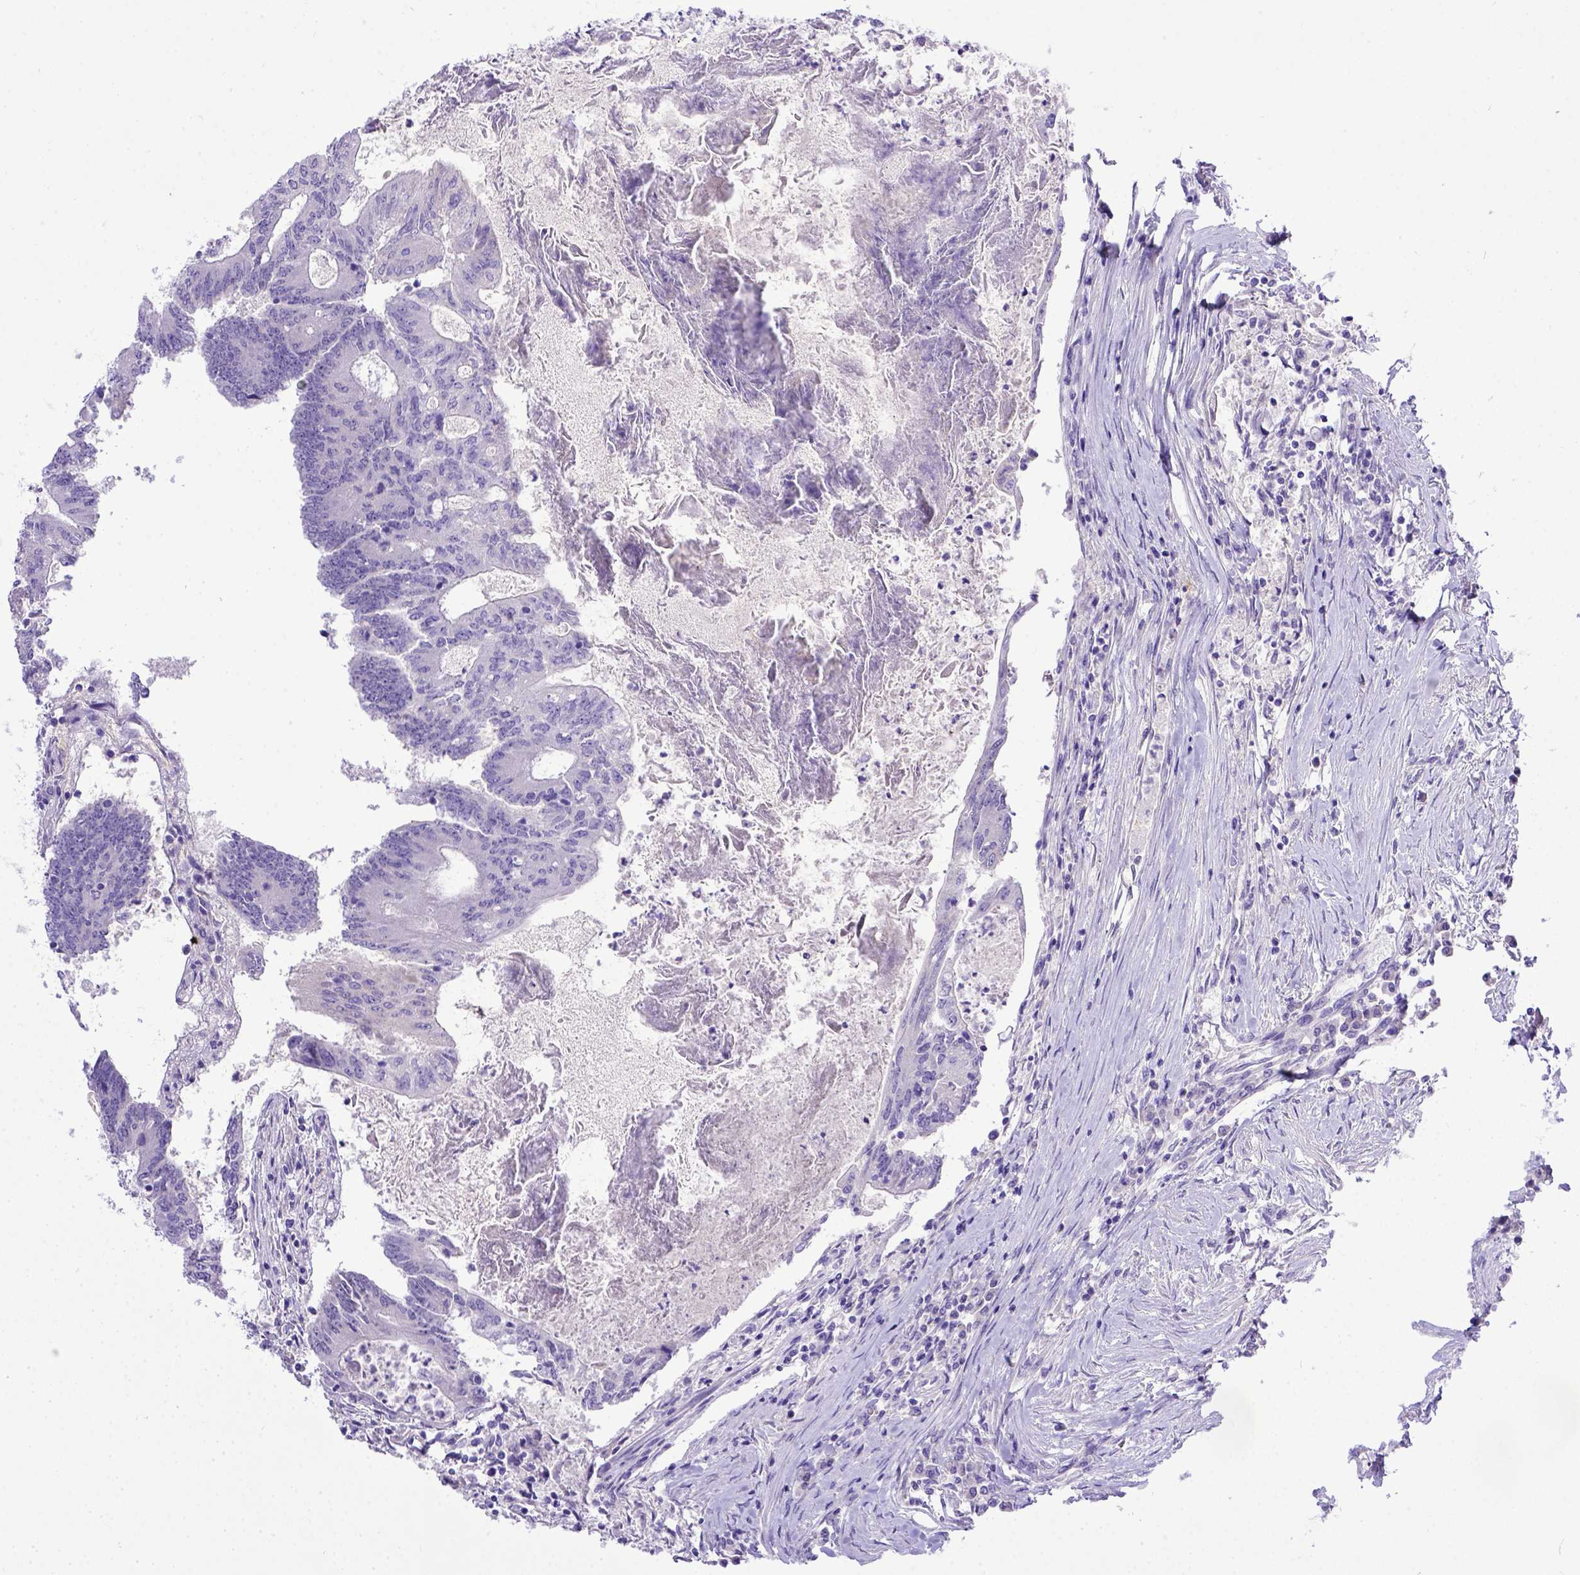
{"staining": {"intensity": "negative", "quantity": "none", "location": "none"}, "tissue": "colorectal cancer", "cell_type": "Tumor cells", "image_type": "cancer", "snomed": [{"axis": "morphology", "description": "Adenocarcinoma, NOS"}, {"axis": "topography", "description": "Colon"}], "caption": "DAB (3,3'-diaminobenzidine) immunohistochemical staining of colorectal cancer reveals no significant expression in tumor cells. (Immunohistochemistry (ihc), brightfield microscopy, high magnification).", "gene": "BTN1A1", "patient": {"sex": "female", "age": 70}}